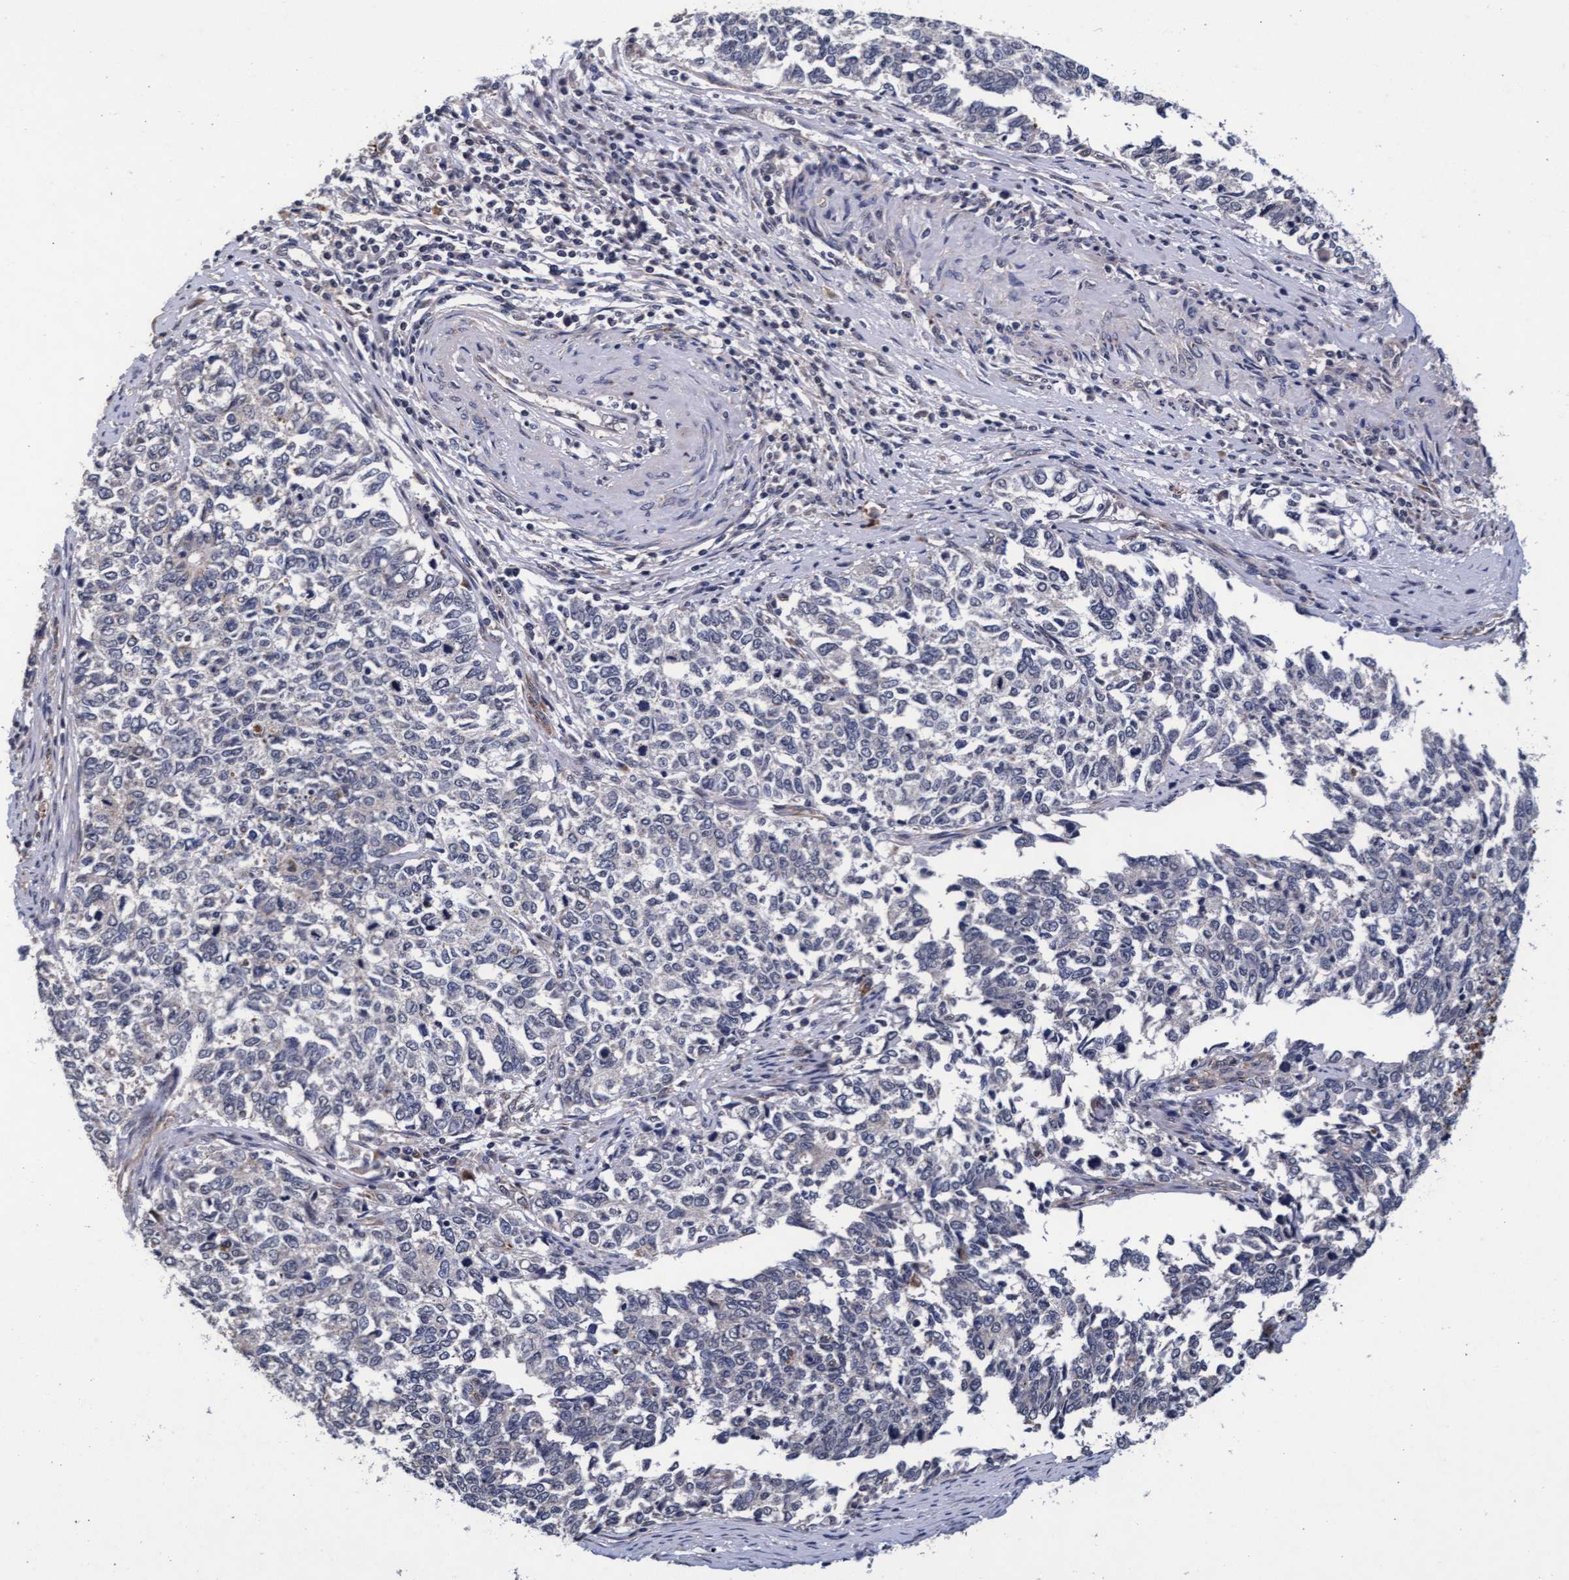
{"staining": {"intensity": "negative", "quantity": "none", "location": "none"}, "tissue": "cervical cancer", "cell_type": "Tumor cells", "image_type": "cancer", "snomed": [{"axis": "morphology", "description": "Squamous cell carcinoma, NOS"}, {"axis": "topography", "description": "Cervix"}], "caption": "Cervical cancer was stained to show a protein in brown. There is no significant staining in tumor cells.", "gene": "CPQ", "patient": {"sex": "female", "age": 63}}